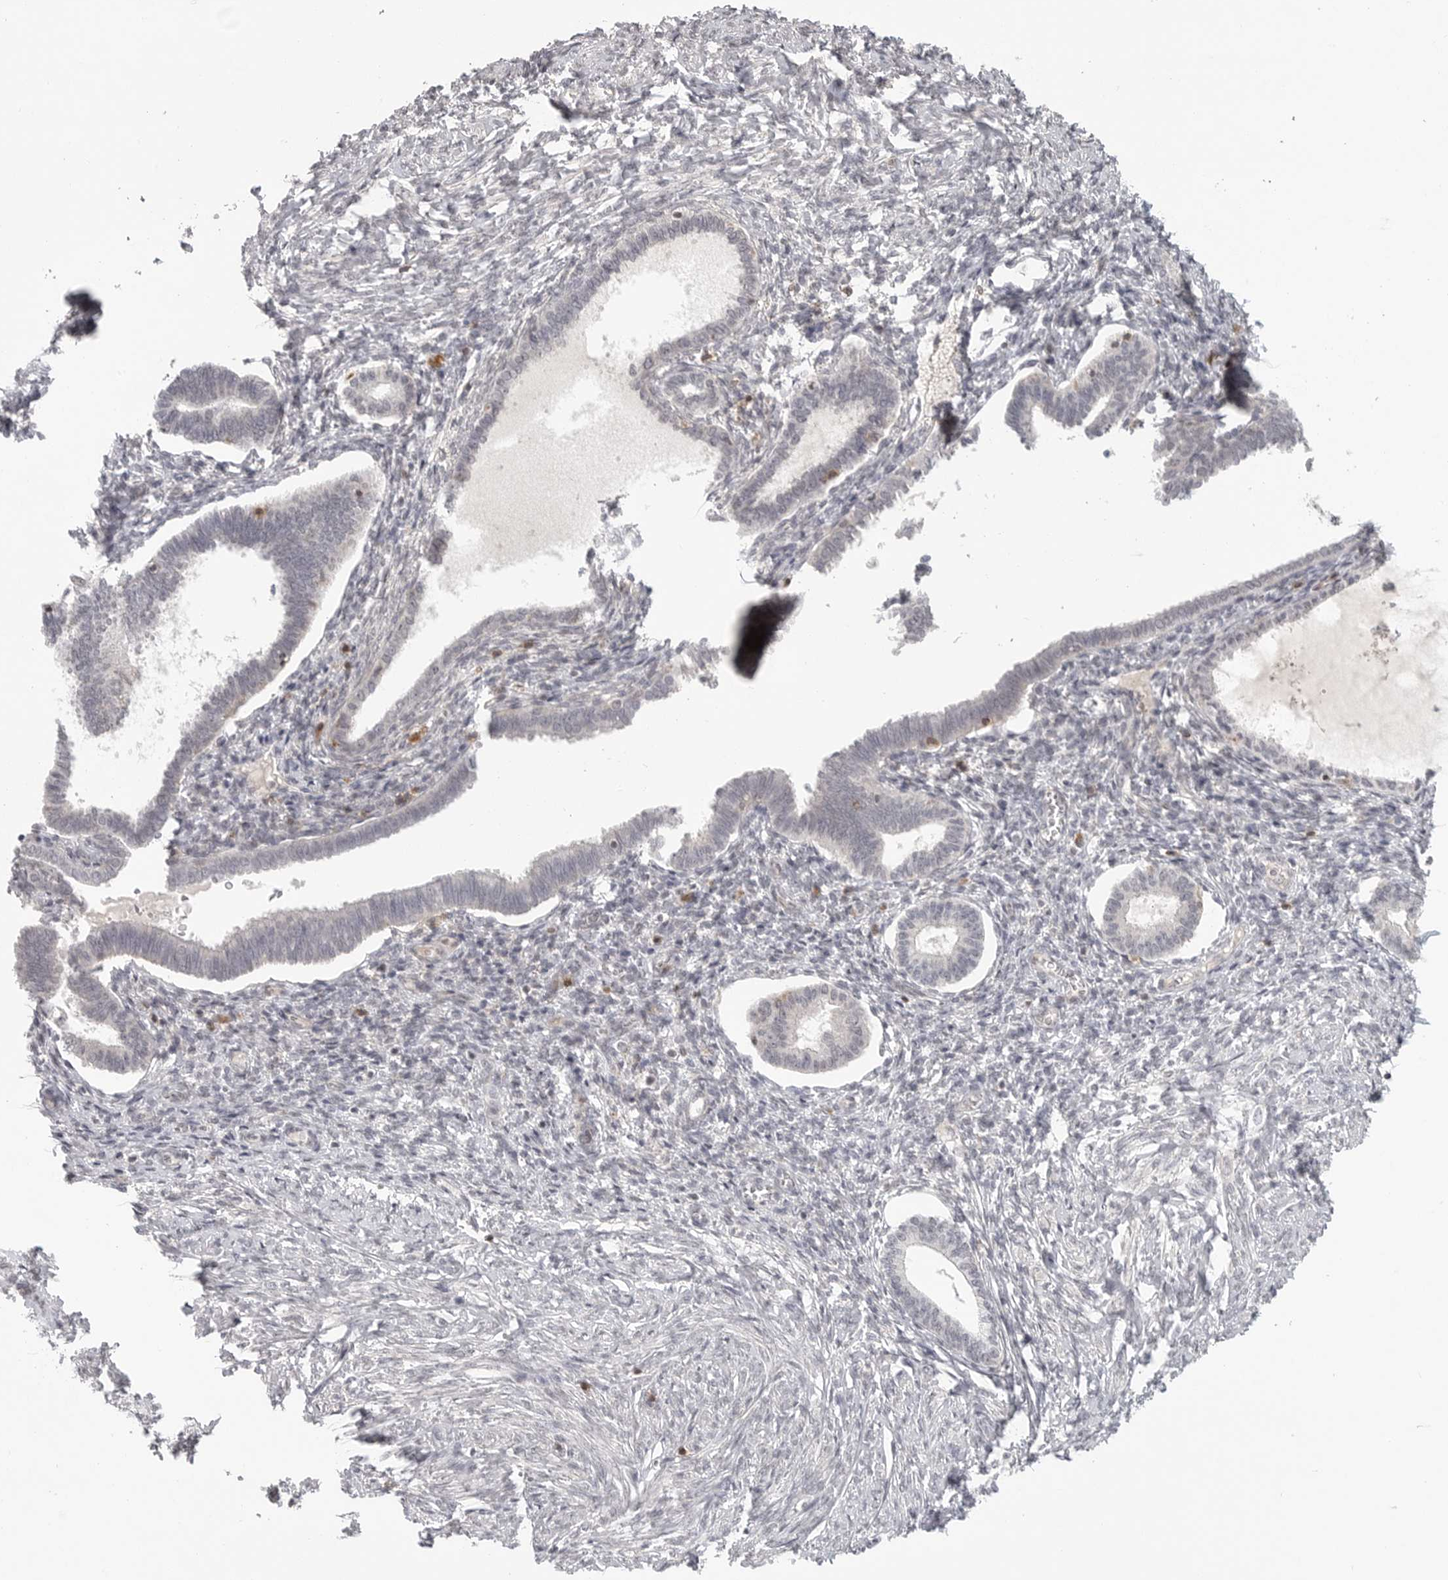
{"staining": {"intensity": "negative", "quantity": "none", "location": "none"}, "tissue": "endometrium", "cell_type": "Cells in endometrial stroma", "image_type": "normal", "snomed": [{"axis": "morphology", "description": "Normal tissue, NOS"}, {"axis": "topography", "description": "Endometrium"}], "caption": "Immunohistochemical staining of benign human endometrium demonstrates no significant staining in cells in endometrial stroma. (DAB (3,3'-diaminobenzidine) immunohistochemistry with hematoxylin counter stain).", "gene": "SH3KBP1", "patient": {"sex": "female", "age": 77}}